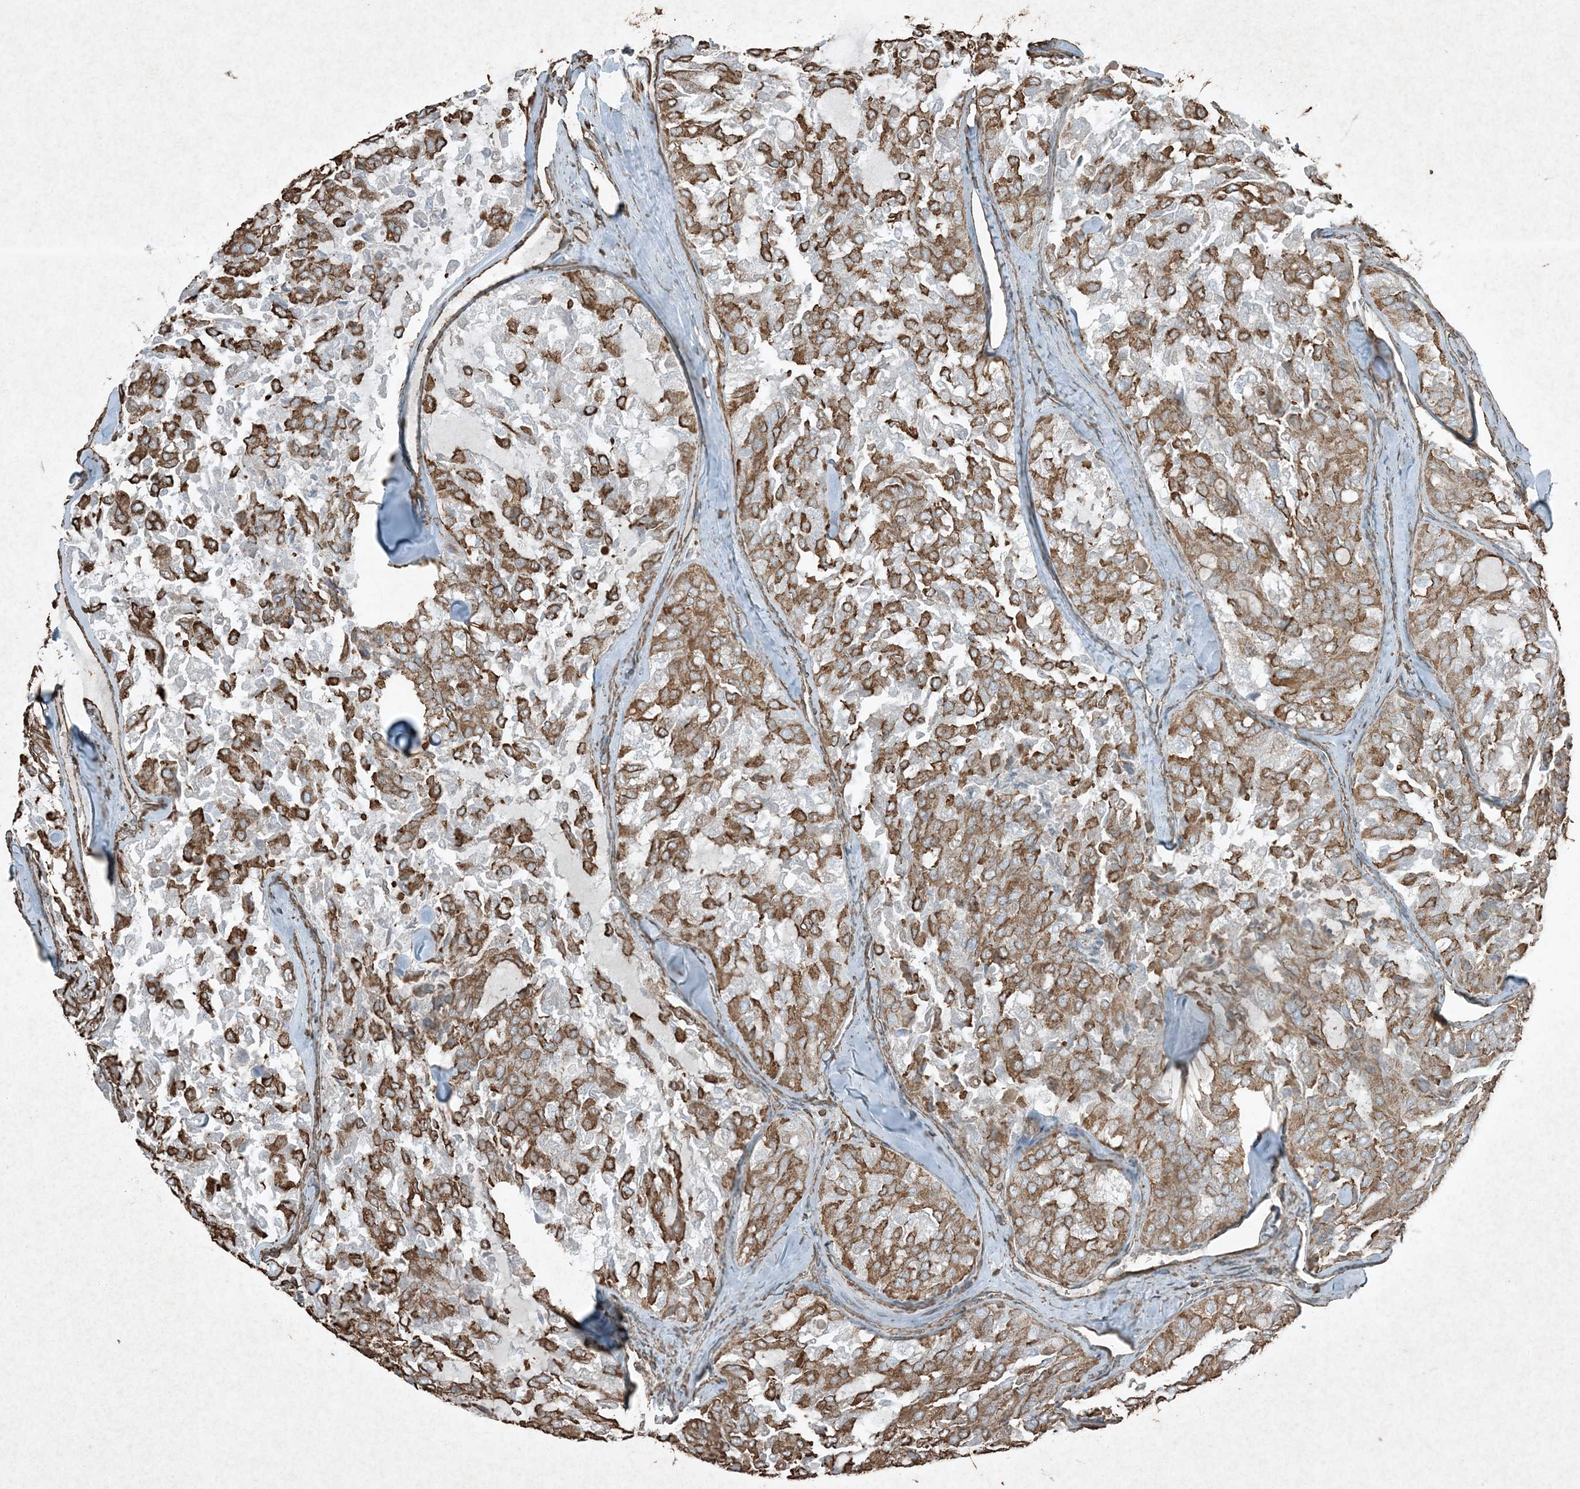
{"staining": {"intensity": "moderate", "quantity": ">75%", "location": "cytoplasmic/membranous"}, "tissue": "thyroid cancer", "cell_type": "Tumor cells", "image_type": "cancer", "snomed": [{"axis": "morphology", "description": "Follicular adenoma carcinoma, NOS"}, {"axis": "topography", "description": "Thyroid gland"}], "caption": "Follicular adenoma carcinoma (thyroid) stained with a protein marker exhibits moderate staining in tumor cells.", "gene": "RYK", "patient": {"sex": "male", "age": 75}}